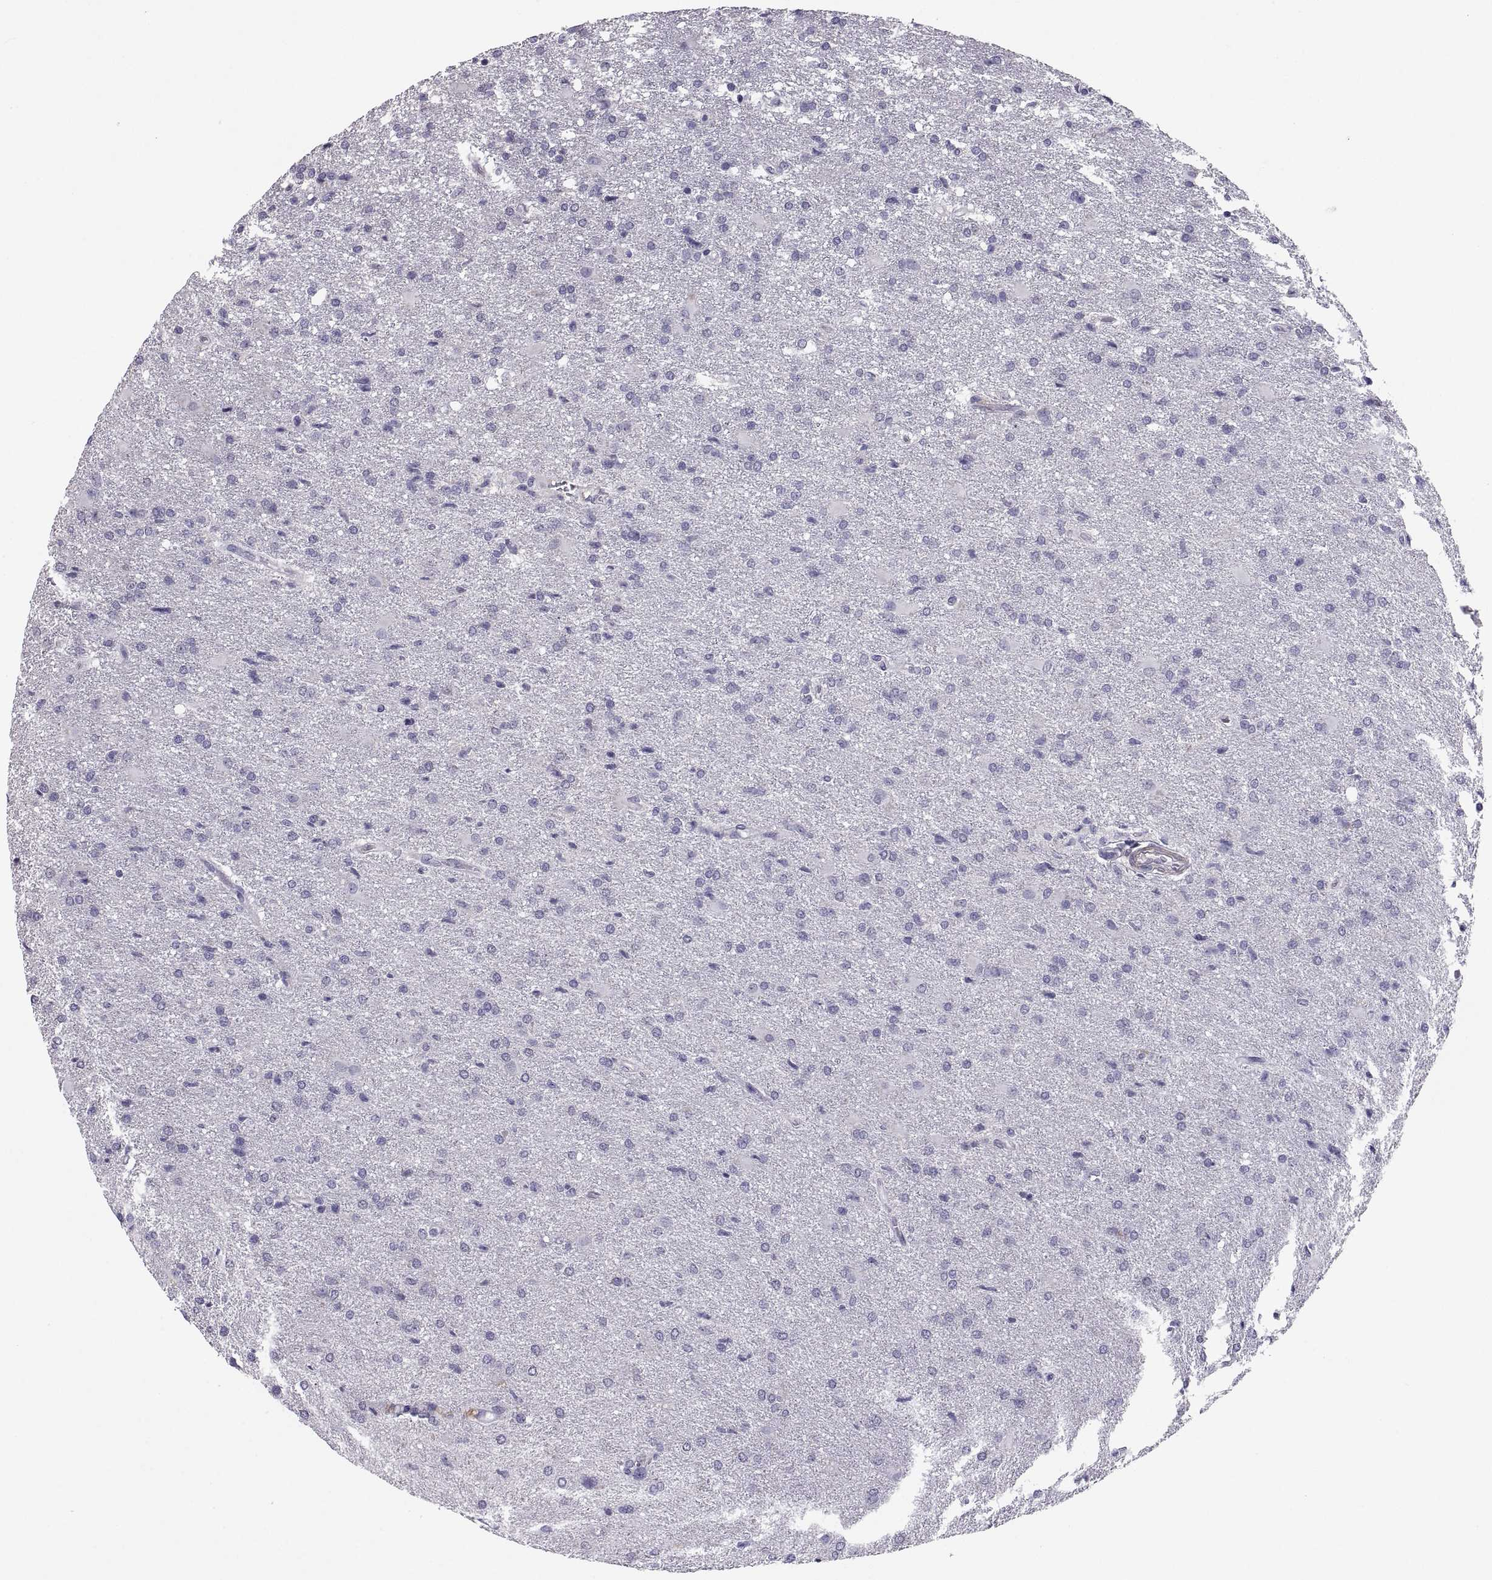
{"staining": {"intensity": "negative", "quantity": "none", "location": "none"}, "tissue": "glioma", "cell_type": "Tumor cells", "image_type": "cancer", "snomed": [{"axis": "morphology", "description": "Glioma, malignant, High grade"}, {"axis": "topography", "description": "Brain"}], "caption": "Immunohistochemical staining of human malignant glioma (high-grade) displays no significant positivity in tumor cells. (DAB (3,3'-diaminobenzidine) IHC with hematoxylin counter stain).", "gene": "IGSF1", "patient": {"sex": "male", "age": 68}}